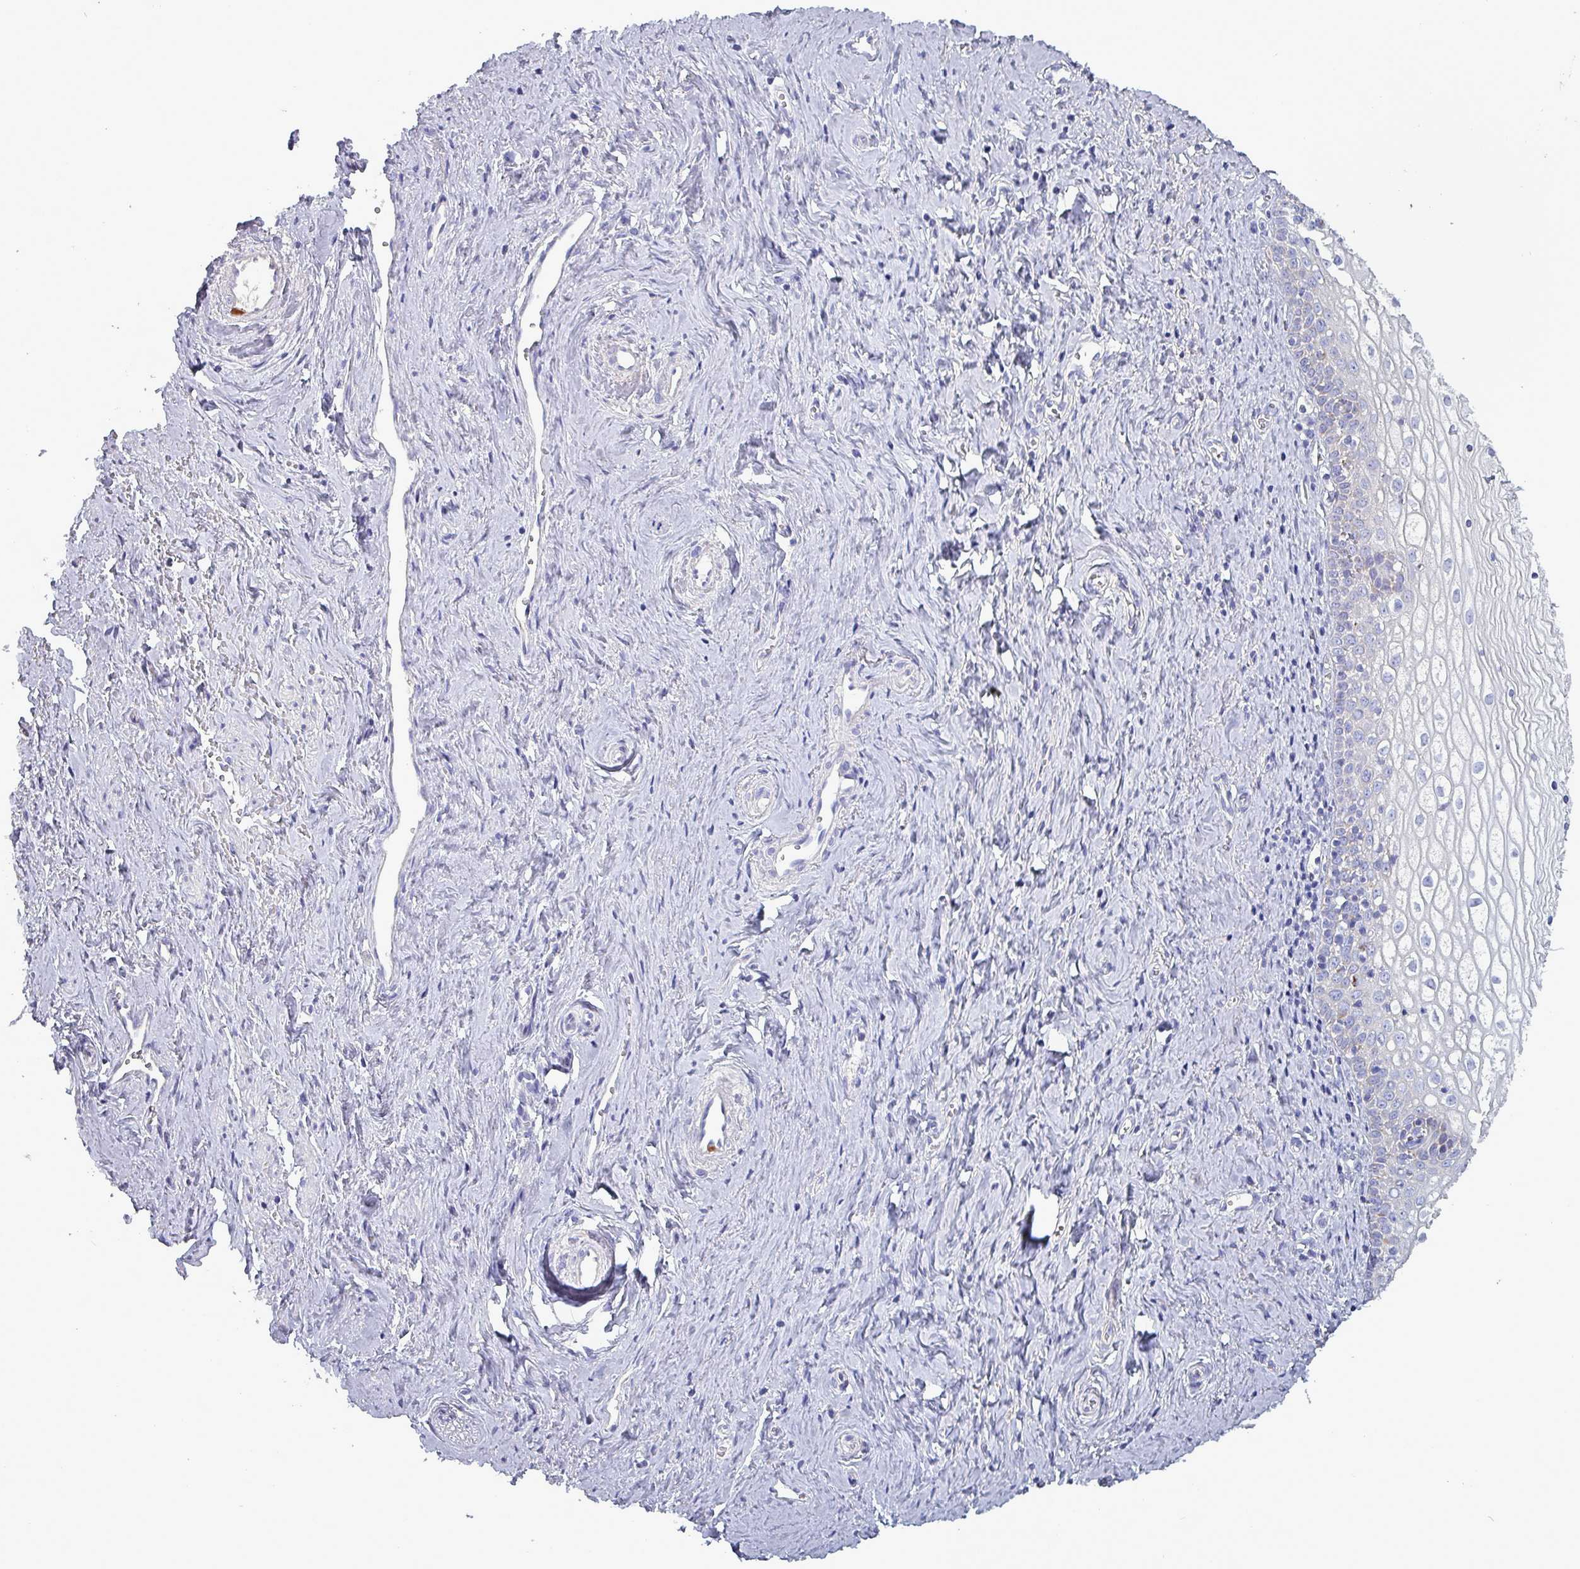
{"staining": {"intensity": "negative", "quantity": "none", "location": "none"}, "tissue": "vagina", "cell_type": "Squamous epithelial cells", "image_type": "normal", "snomed": [{"axis": "morphology", "description": "Normal tissue, NOS"}, {"axis": "topography", "description": "Vagina"}], "caption": "This is an IHC micrograph of unremarkable vagina. There is no positivity in squamous epithelial cells.", "gene": "HSD3B7", "patient": {"sex": "female", "age": 59}}